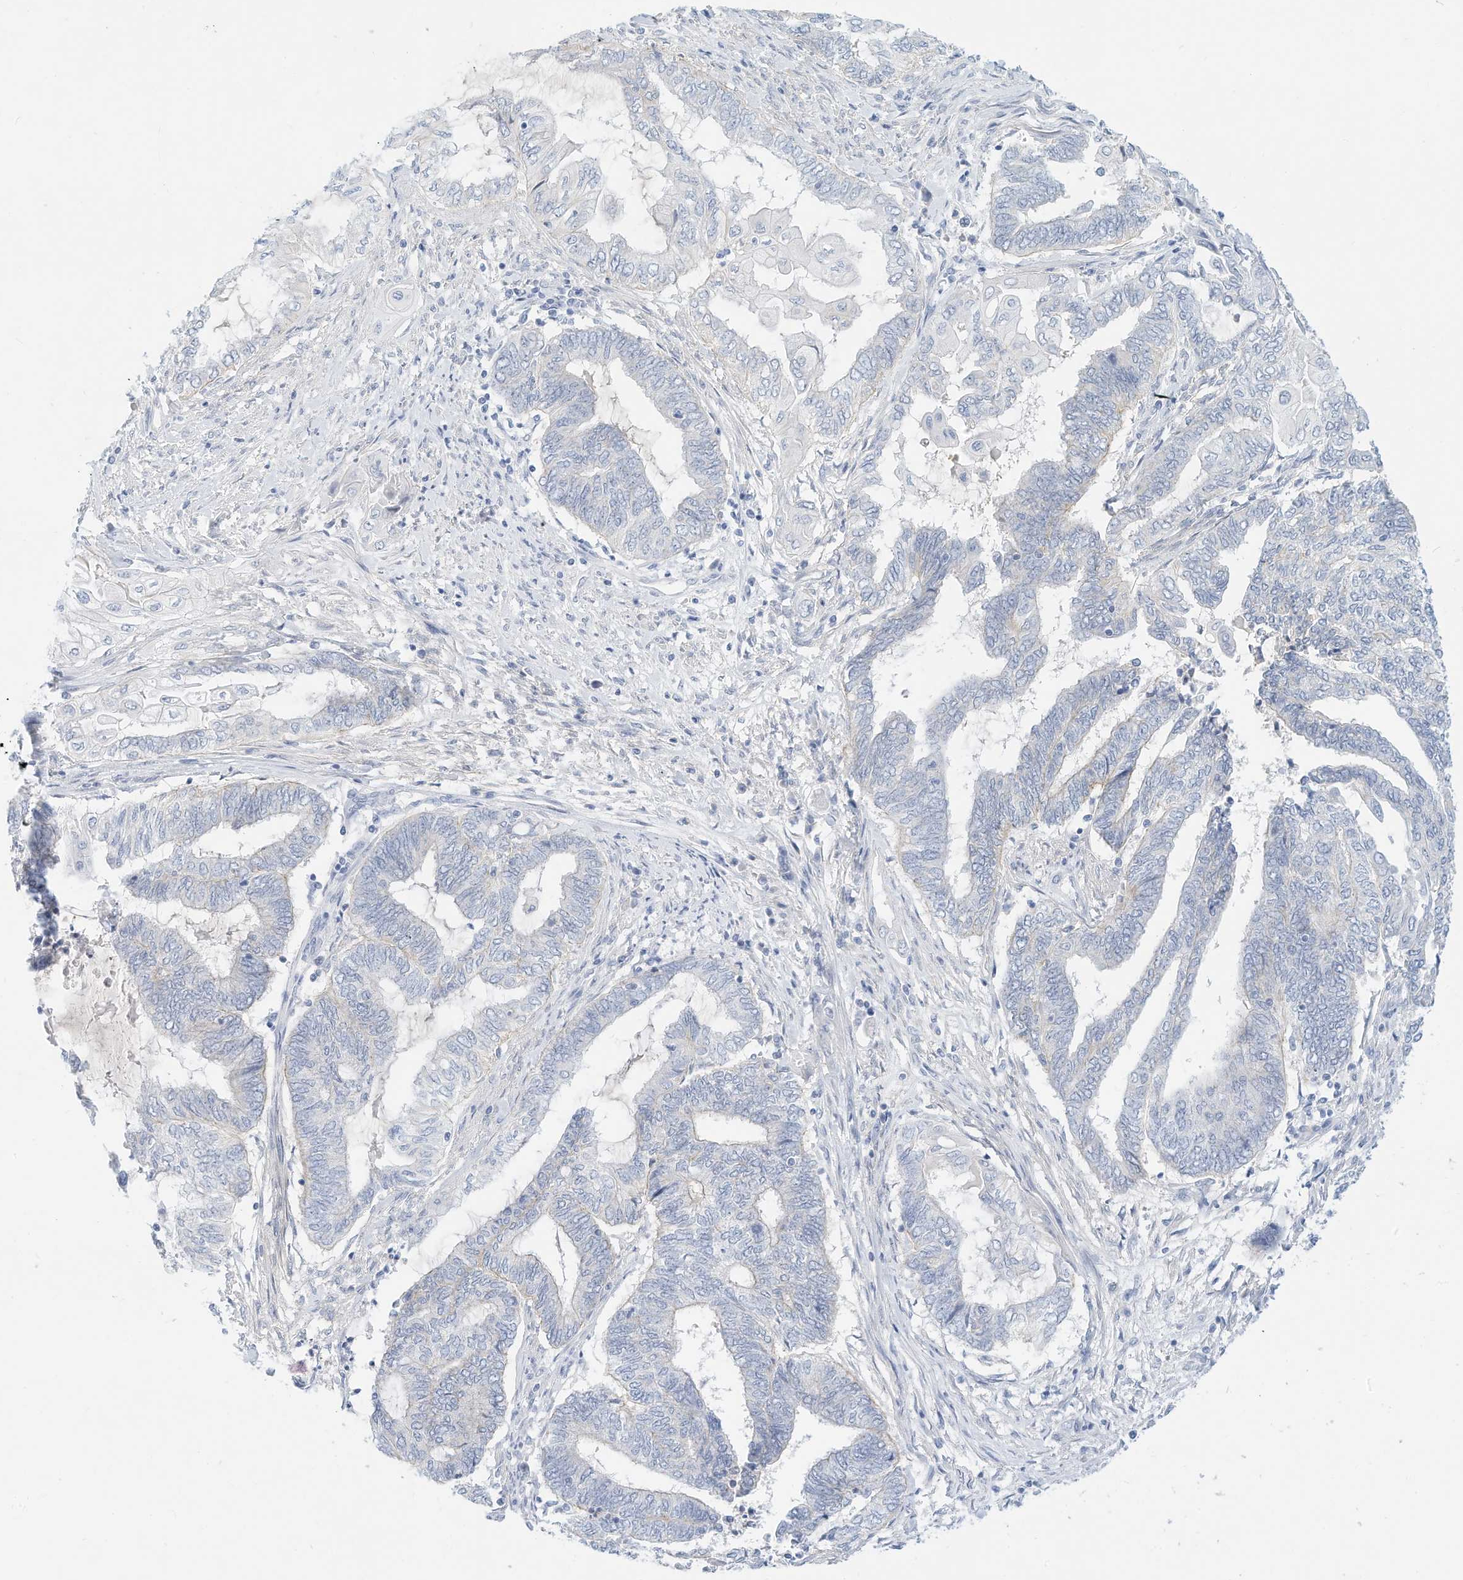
{"staining": {"intensity": "negative", "quantity": "none", "location": "none"}, "tissue": "endometrial cancer", "cell_type": "Tumor cells", "image_type": "cancer", "snomed": [{"axis": "morphology", "description": "Adenocarcinoma, NOS"}, {"axis": "topography", "description": "Uterus"}, {"axis": "topography", "description": "Endometrium"}], "caption": "Tumor cells show no significant protein positivity in endometrial adenocarcinoma.", "gene": "SPOCD1", "patient": {"sex": "female", "age": 70}}